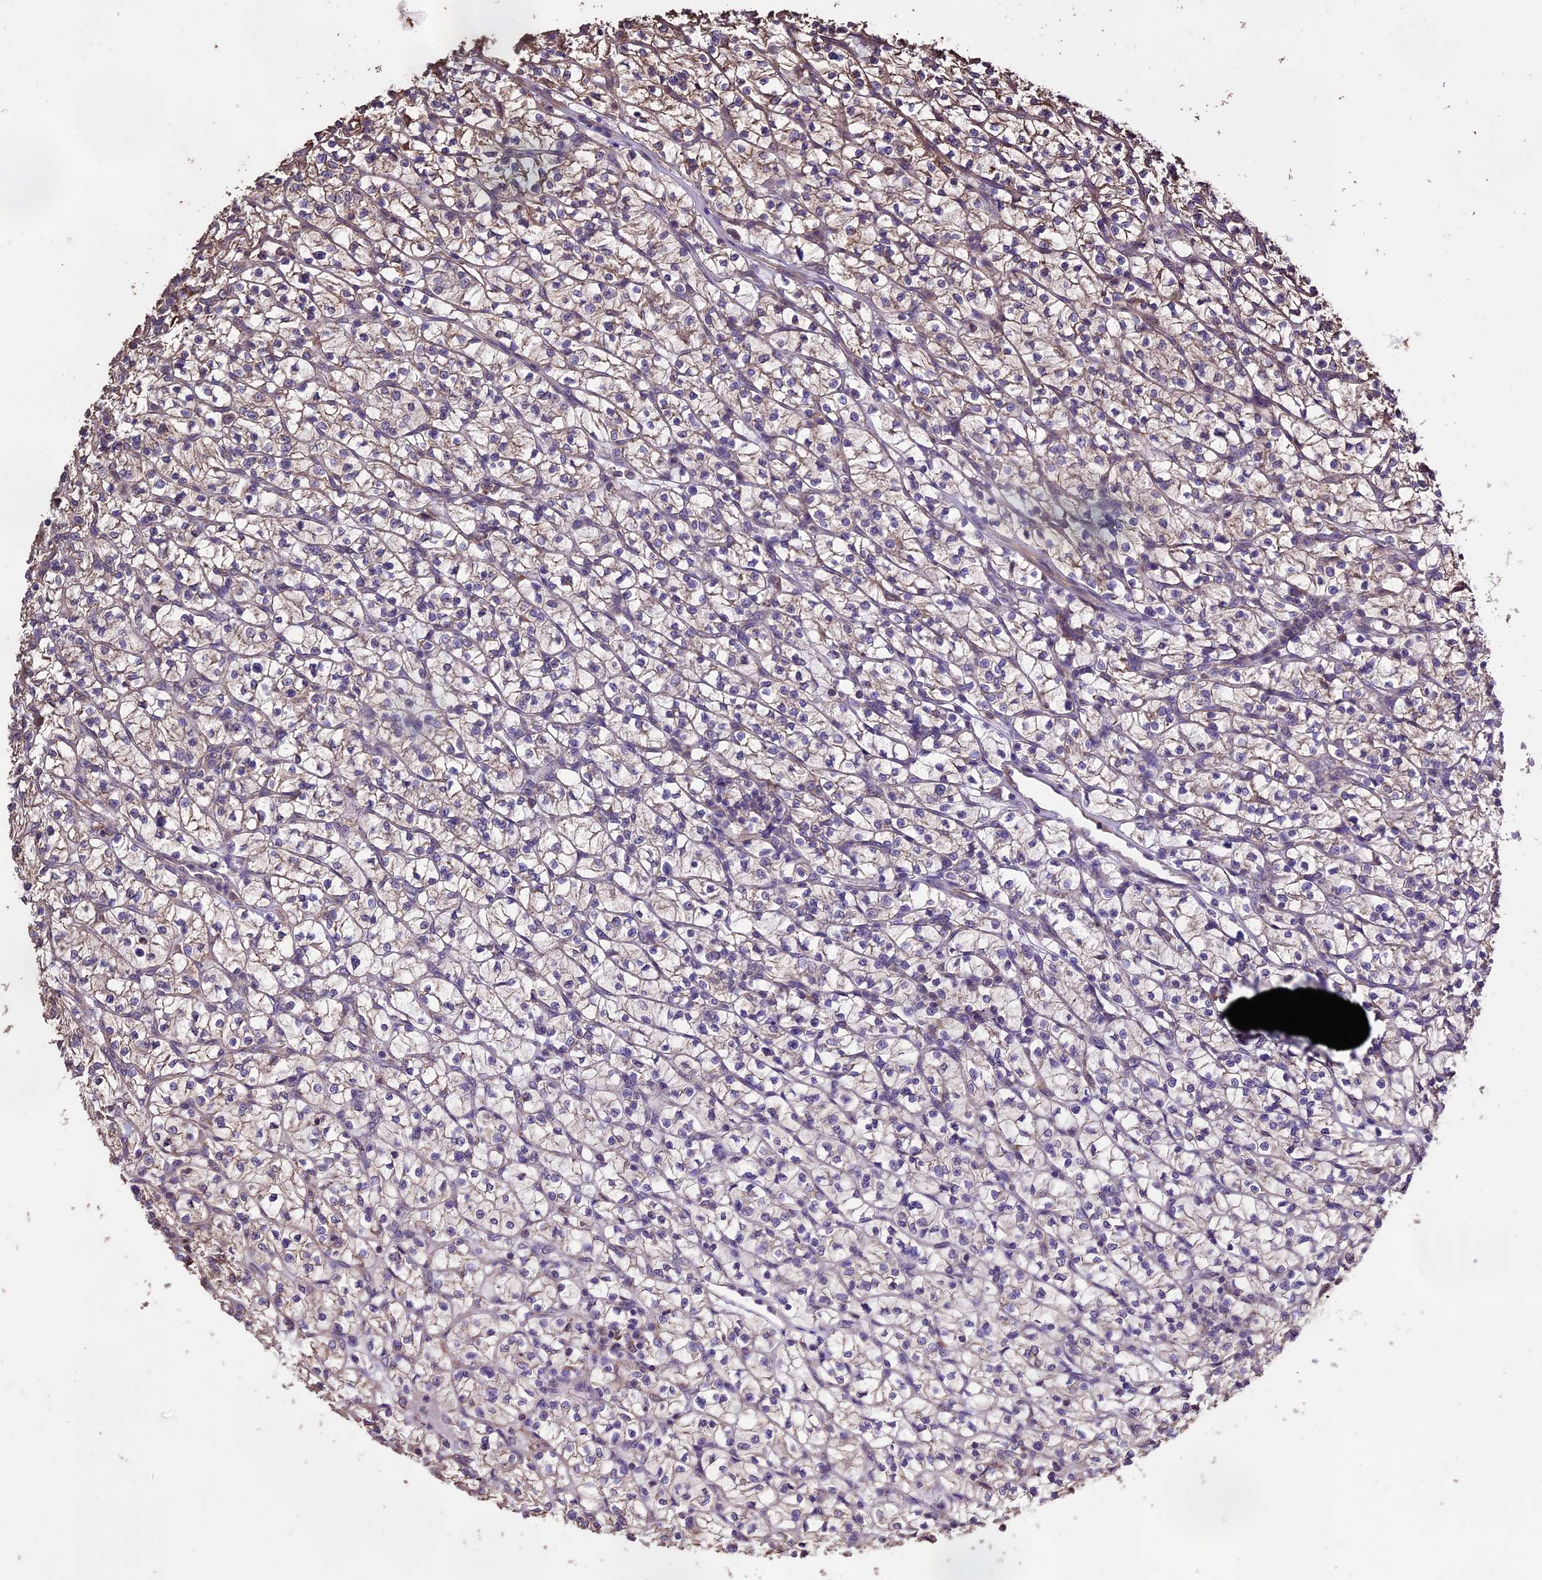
{"staining": {"intensity": "weak", "quantity": "<25%", "location": "cytoplasmic/membranous"}, "tissue": "renal cancer", "cell_type": "Tumor cells", "image_type": "cancer", "snomed": [{"axis": "morphology", "description": "Adenocarcinoma, NOS"}, {"axis": "topography", "description": "Kidney"}], "caption": "An immunohistochemistry (IHC) image of renal adenocarcinoma is shown. There is no staining in tumor cells of renal adenocarcinoma.", "gene": "PGPEP1L", "patient": {"sex": "female", "age": 64}}